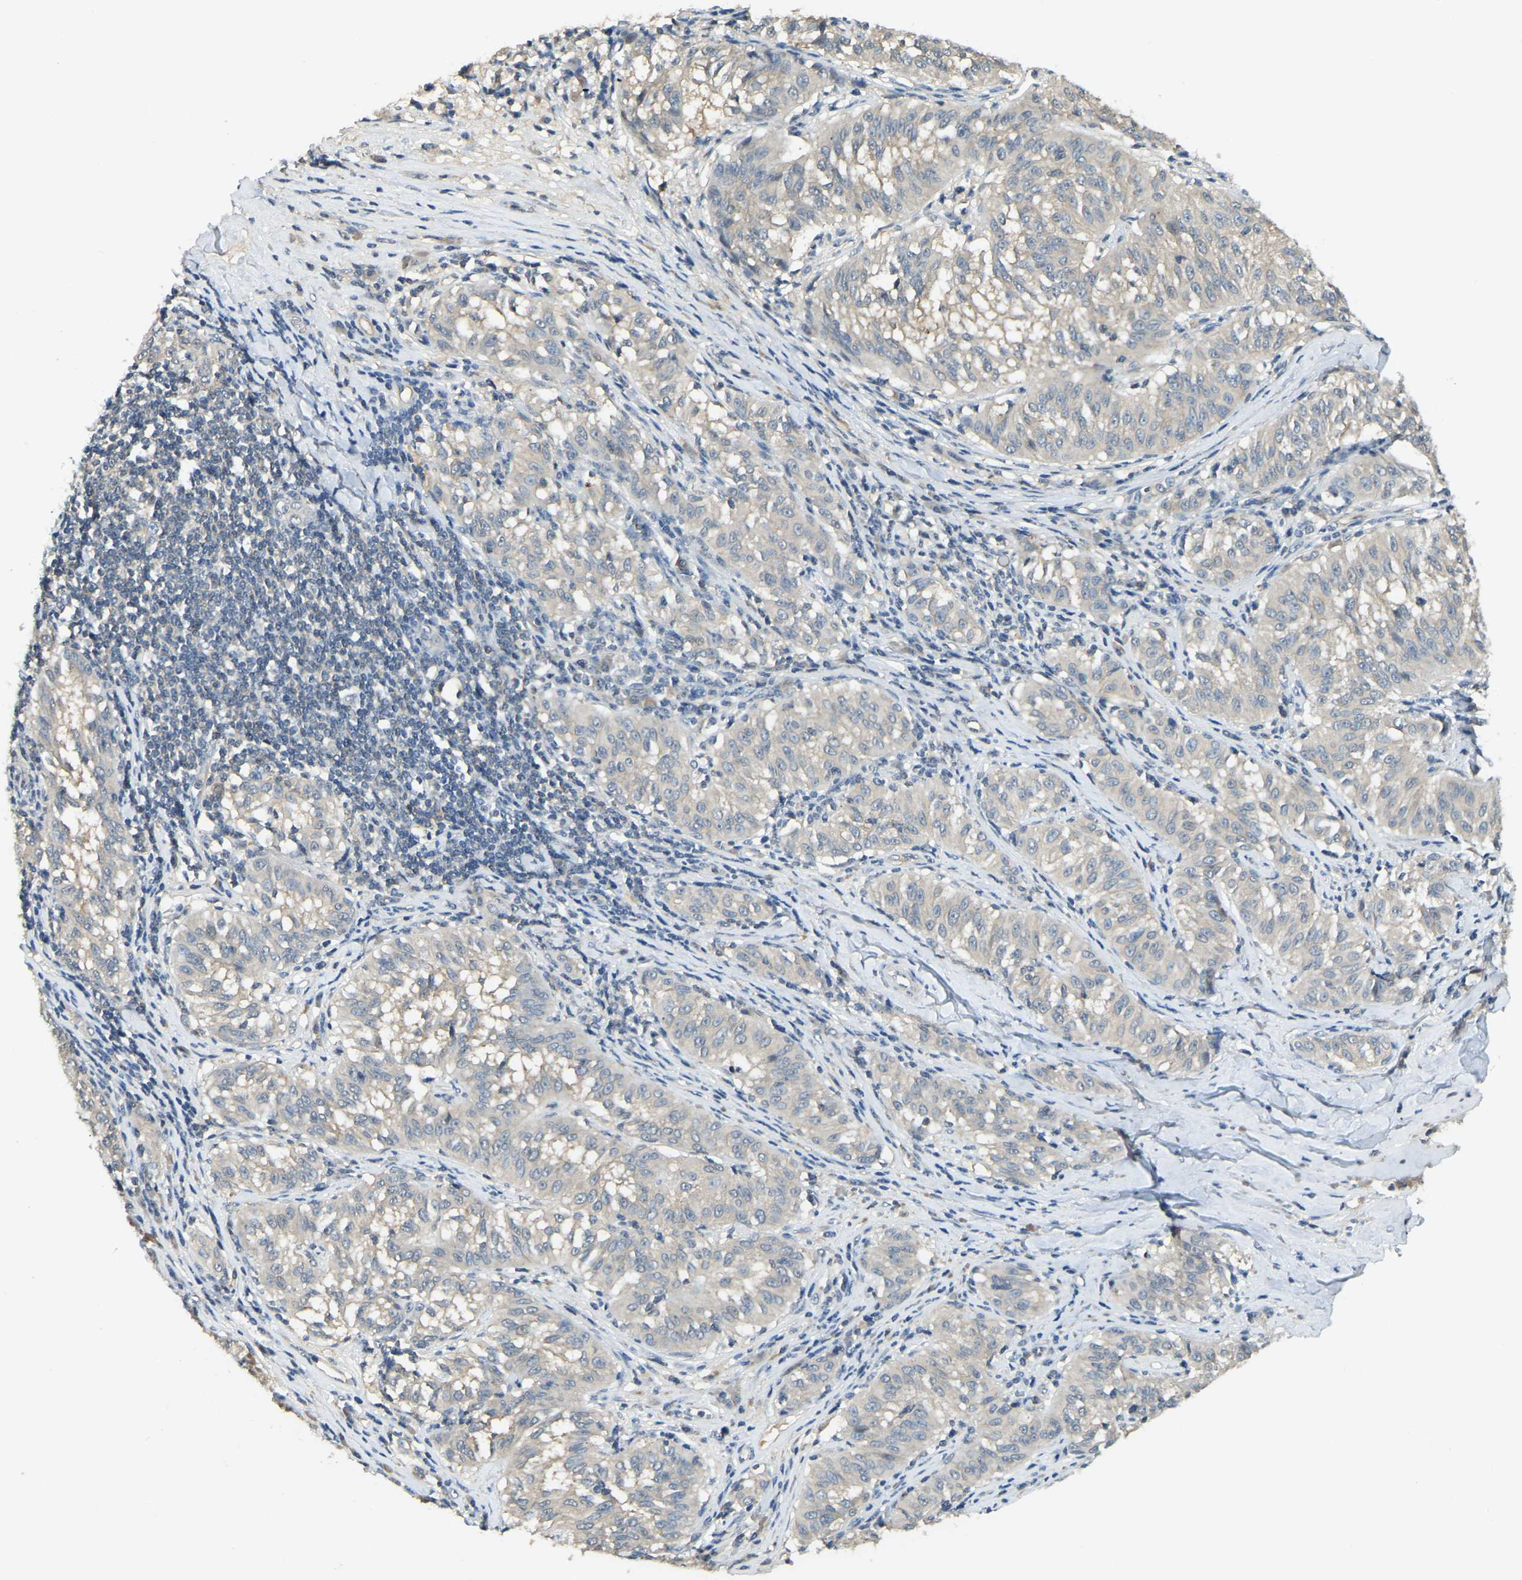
{"staining": {"intensity": "weak", "quantity": "<25%", "location": "cytoplasmic/membranous"}, "tissue": "melanoma", "cell_type": "Tumor cells", "image_type": "cancer", "snomed": [{"axis": "morphology", "description": "Malignant melanoma, NOS"}, {"axis": "topography", "description": "Skin"}], "caption": "A high-resolution histopathology image shows IHC staining of melanoma, which displays no significant positivity in tumor cells. The staining was performed using DAB to visualize the protein expression in brown, while the nuclei were stained in blue with hematoxylin (Magnification: 20x).", "gene": "AHNAK", "patient": {"sex": "female", "age": 72}}